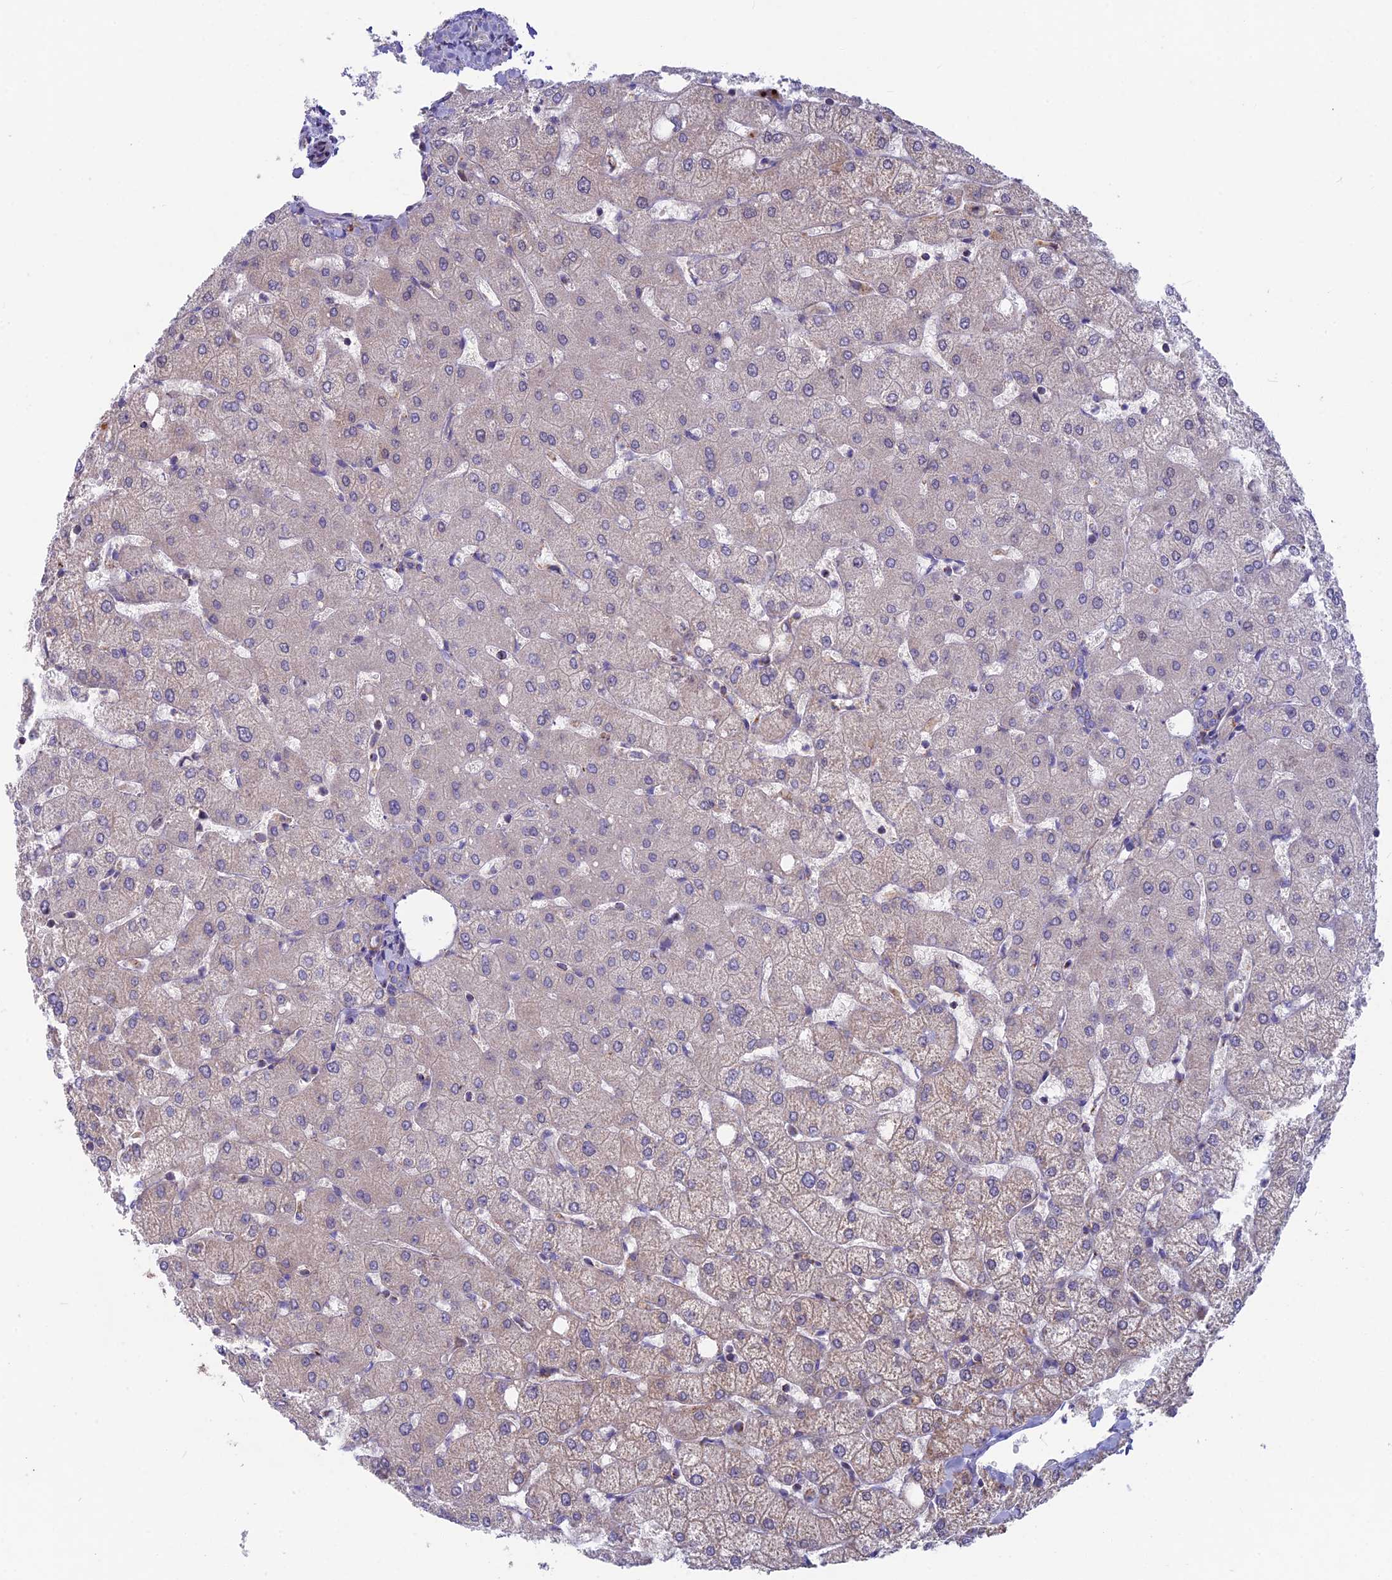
{"staining": {"intensity": "negative", "quantity": "none", "location": "none"}, "tissue": "liver", "cell_type": "Cholangiocytes", "image_type": "normal", "snomed": [{"axis": "morphology", "description": "Normal tissue, NOS"}, {"axis": "topography", "description": "Liver"}], "caption": "Immunohistochemistry image of normal liver stained for a protein (brown), which displays no positivity in cholangiocytes.", "gene": "CS", "patient": {"sex": "female", "age": 54}}